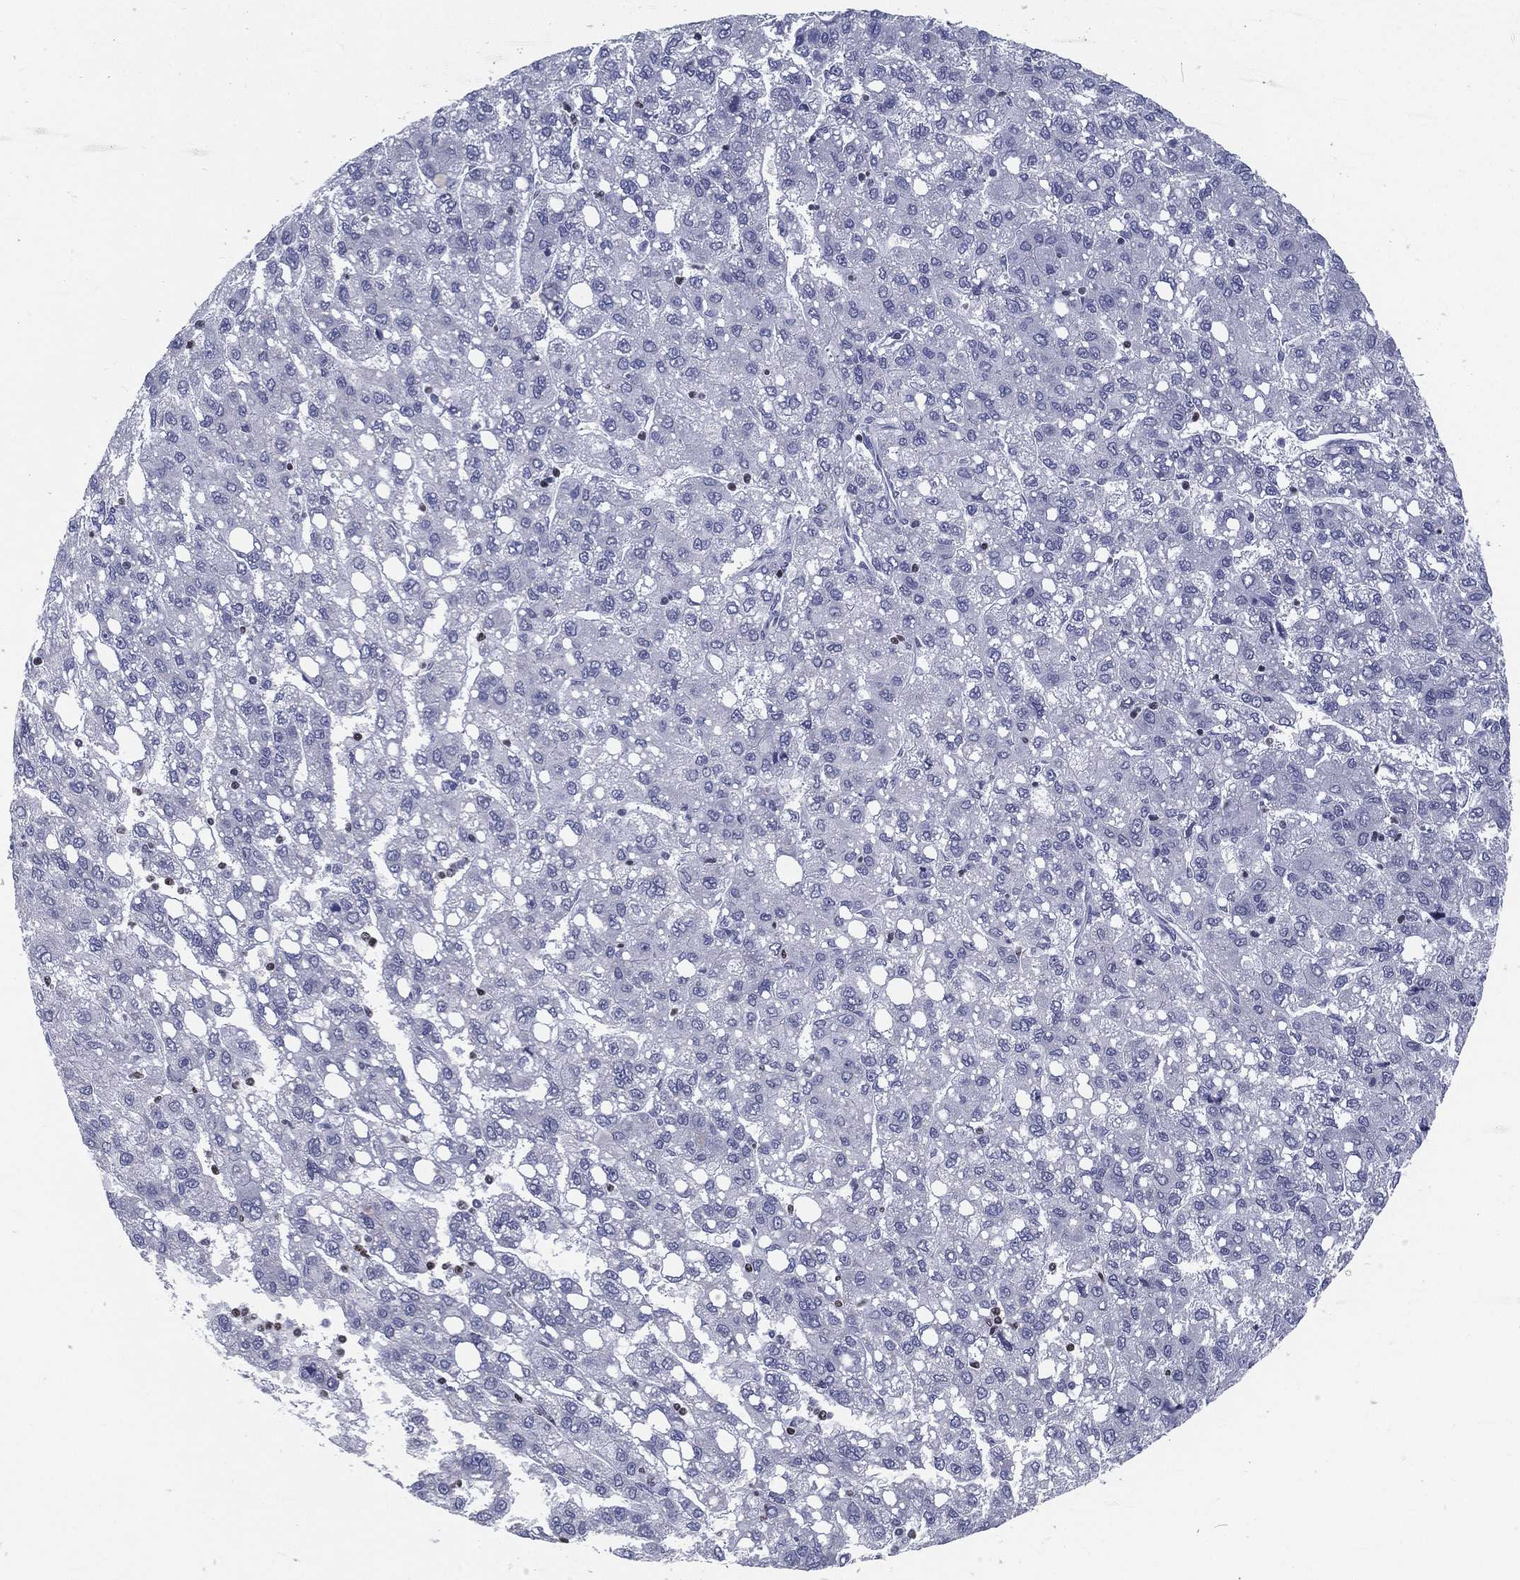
{"staining": {"intensity": "negative", "quantity": "none", "location": "none"}, "tissue": "liver cancer", "cell_type": "Tumor cells", "image_type": "cancer", "snomed": [{"axis": "morphology", "description": "Carcinoma, Hepatocellular, NOS"}, {"axis": "topography", "description": "Liver"}], "caption": "IHC micrograph of human liver cancer stained for a protein (brown), which reveals no positivity in tumor cells. Nuclei are stained in blue.", "gene": "PYHIN1", "patient": {"sex": "female", "age": 82}}